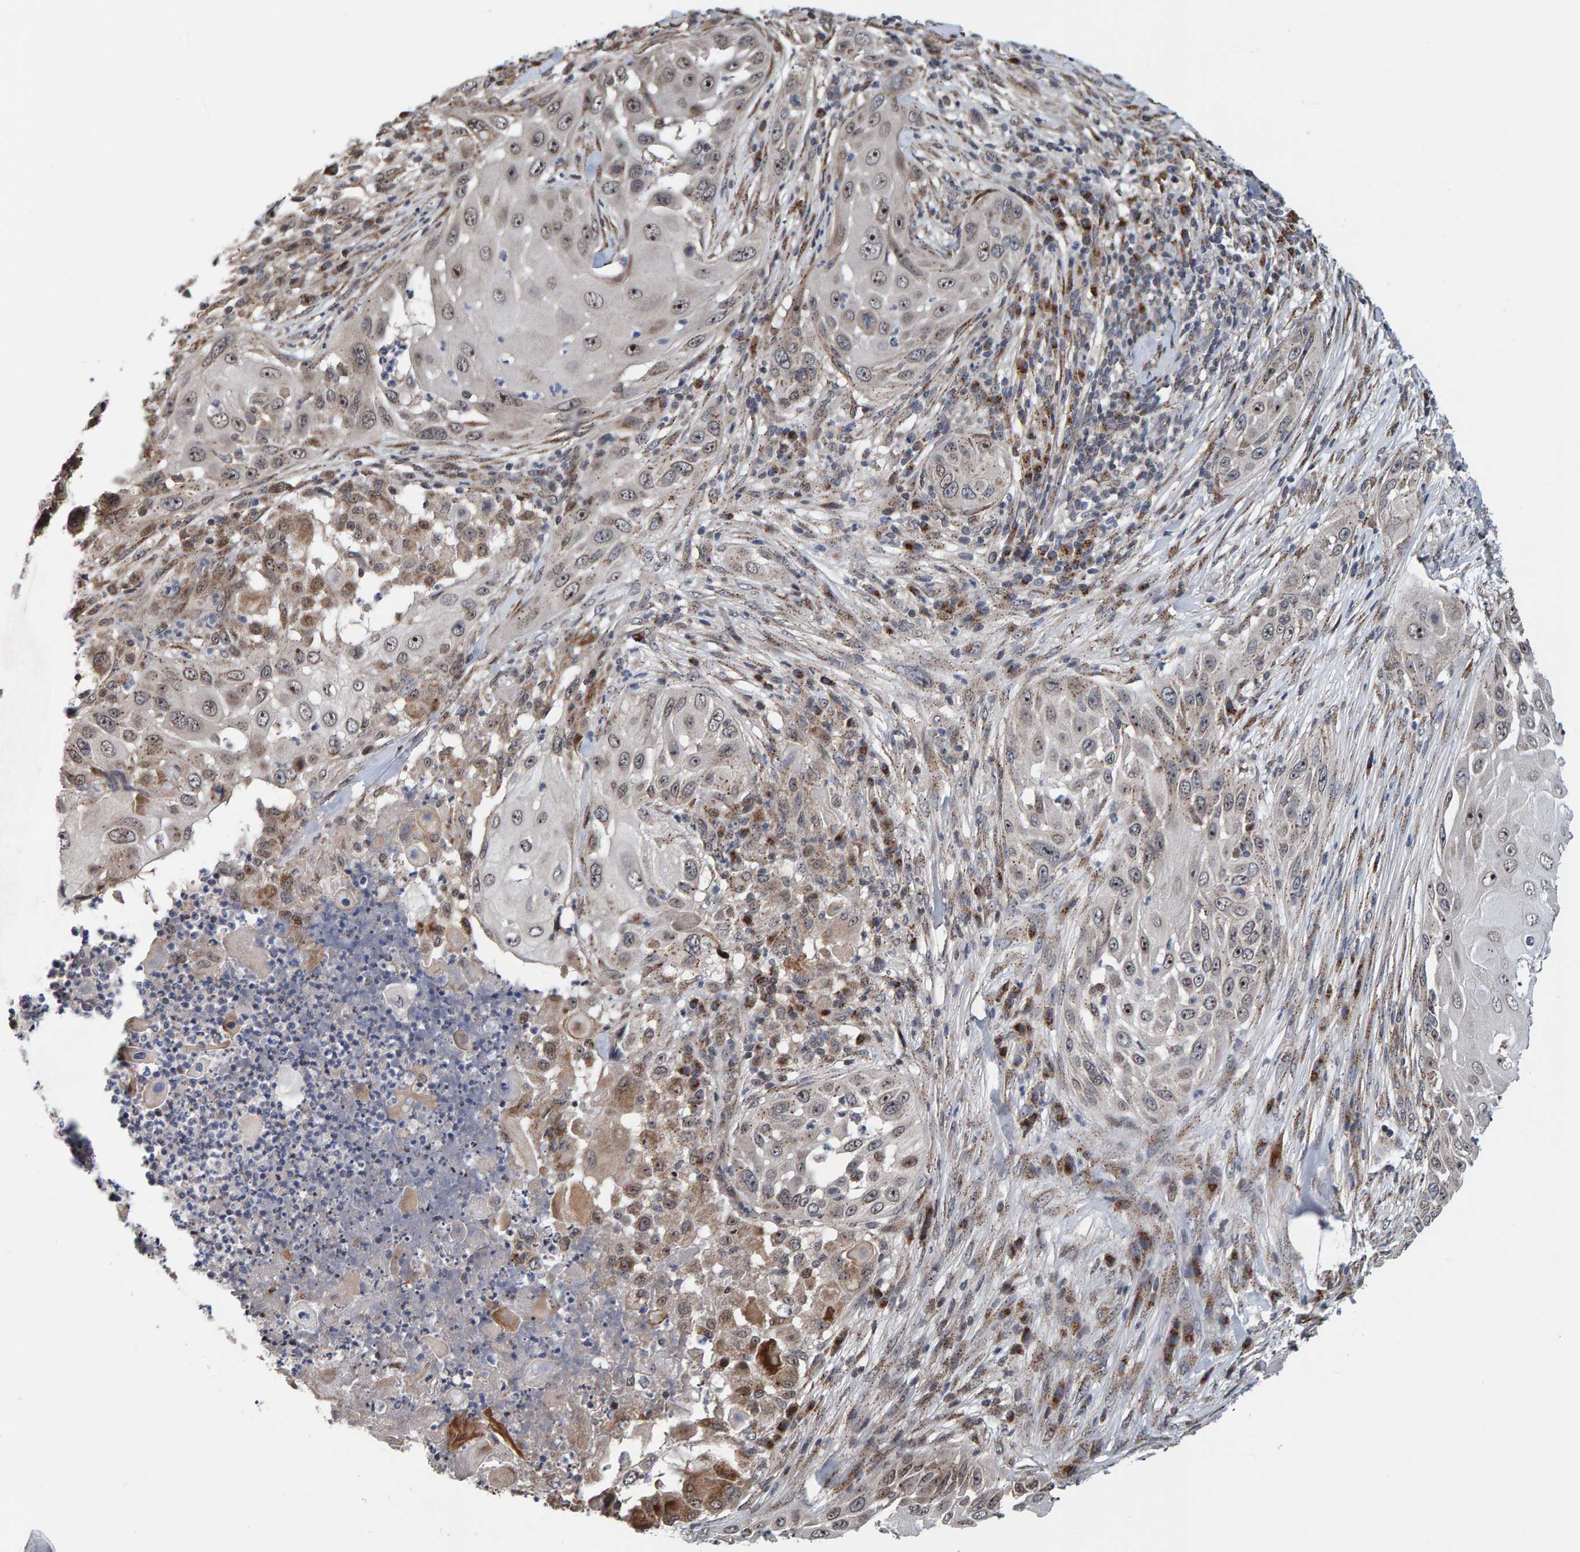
{"staining": {"intensity": "moderate", "quantity": ">75%", "location": "nuclear"}, "tissue": "skin cancer", "cell_type": "Tumor cells", "image_type": "cancer", "snomed": [{"axis": "morphology", "description": "Squamous cell carcinoma, NOS"}, {"axis": "topography", "description": "Skin"}], "caption": "Immunohistochemical staining of human squamous cell carcinoma (skin) exhibits moderate nuclear protein expression in approximately >75% of tumor cells.", "gene": "CCDC25", "patient": {"sex": "female", "age": 44}}